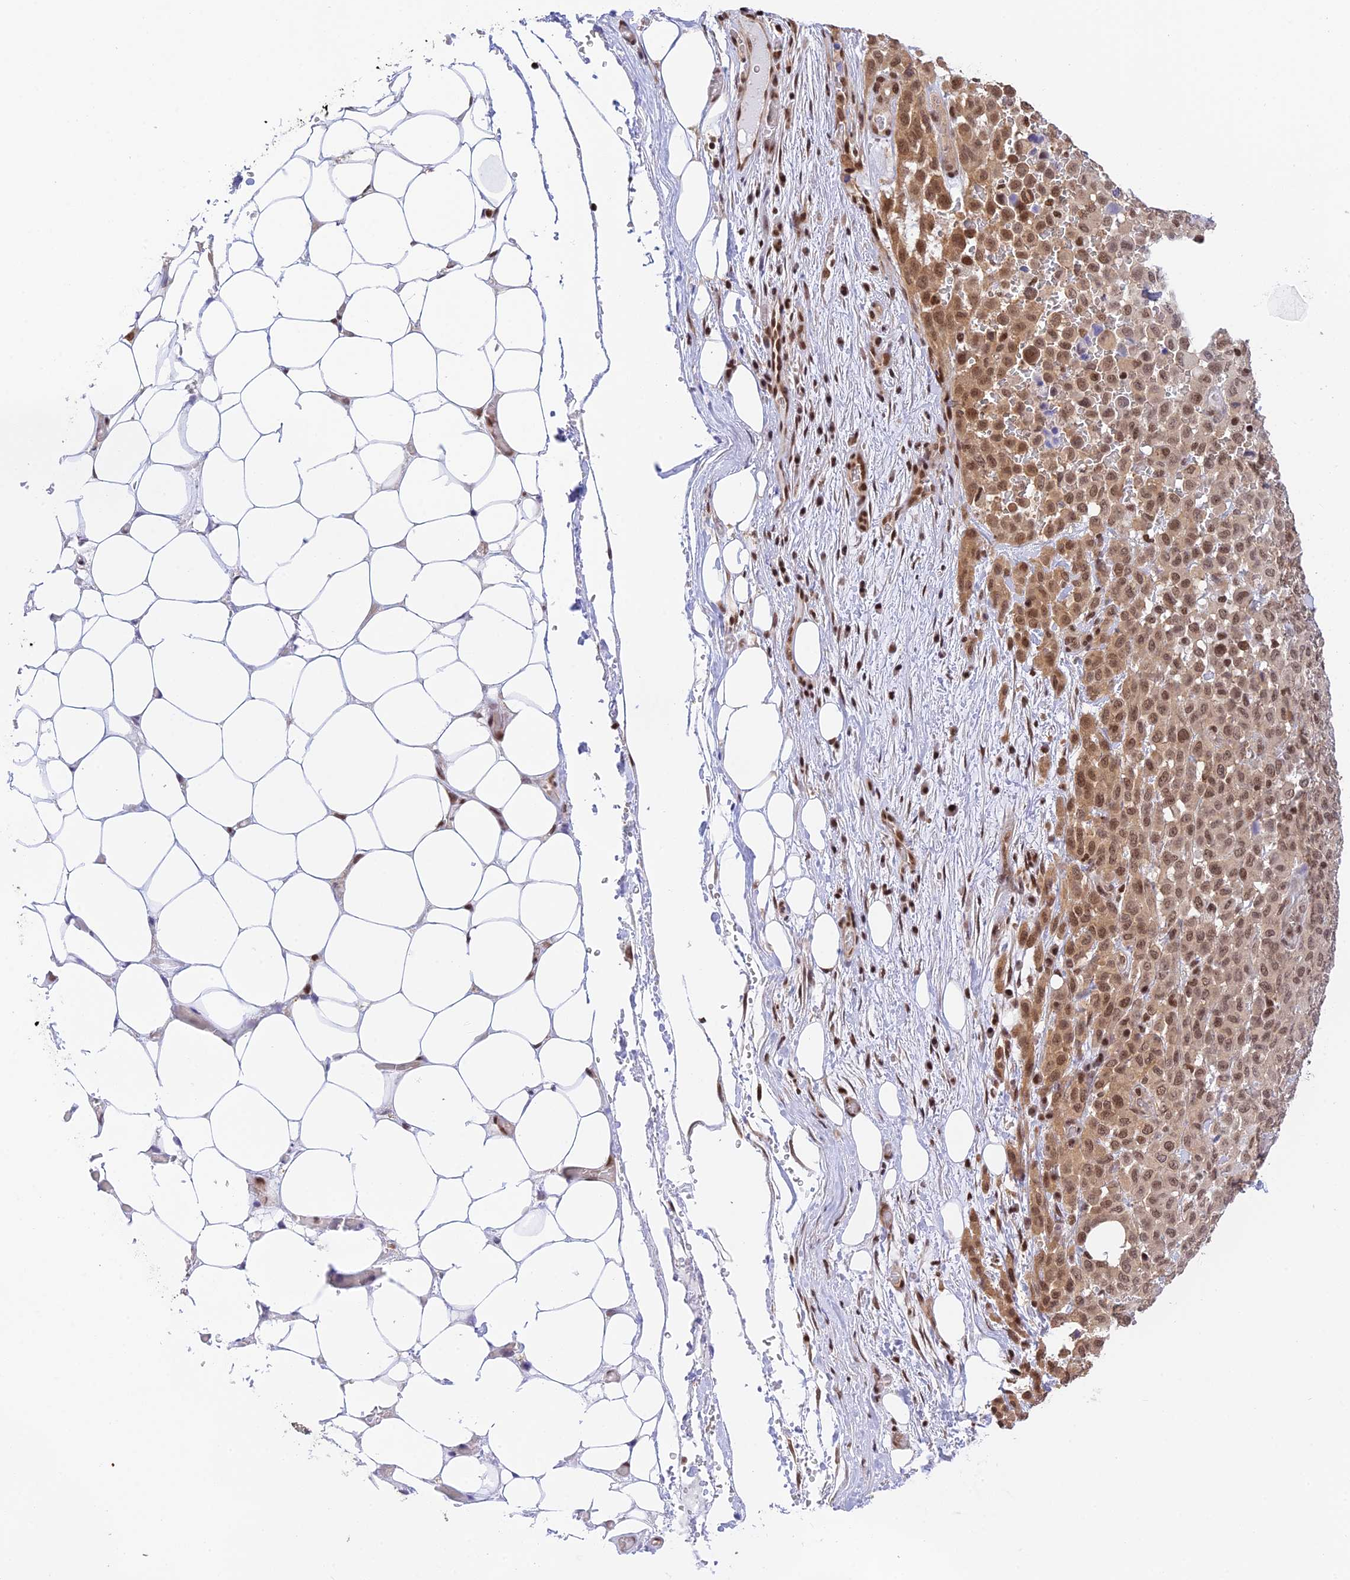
{"staining": {"intensity": "moderate", "quantity": ">75%", "location": "nuclear"}, "tissue": "melanoma", "cell_type": "Tumor cells", "image_type": "cancer", "snomed": [{"axis": "morphology", "description": "Malignant melanoma, Metastatic site"}, {"axis": "topography", "description": "Skin"}], "caption": "Human malignant melanoma (metastatic site) stained with a protein marker displays moderate staining in tumor cells.", "gene": "THAP11", "patient": {"sex": "female", "age": 81}}